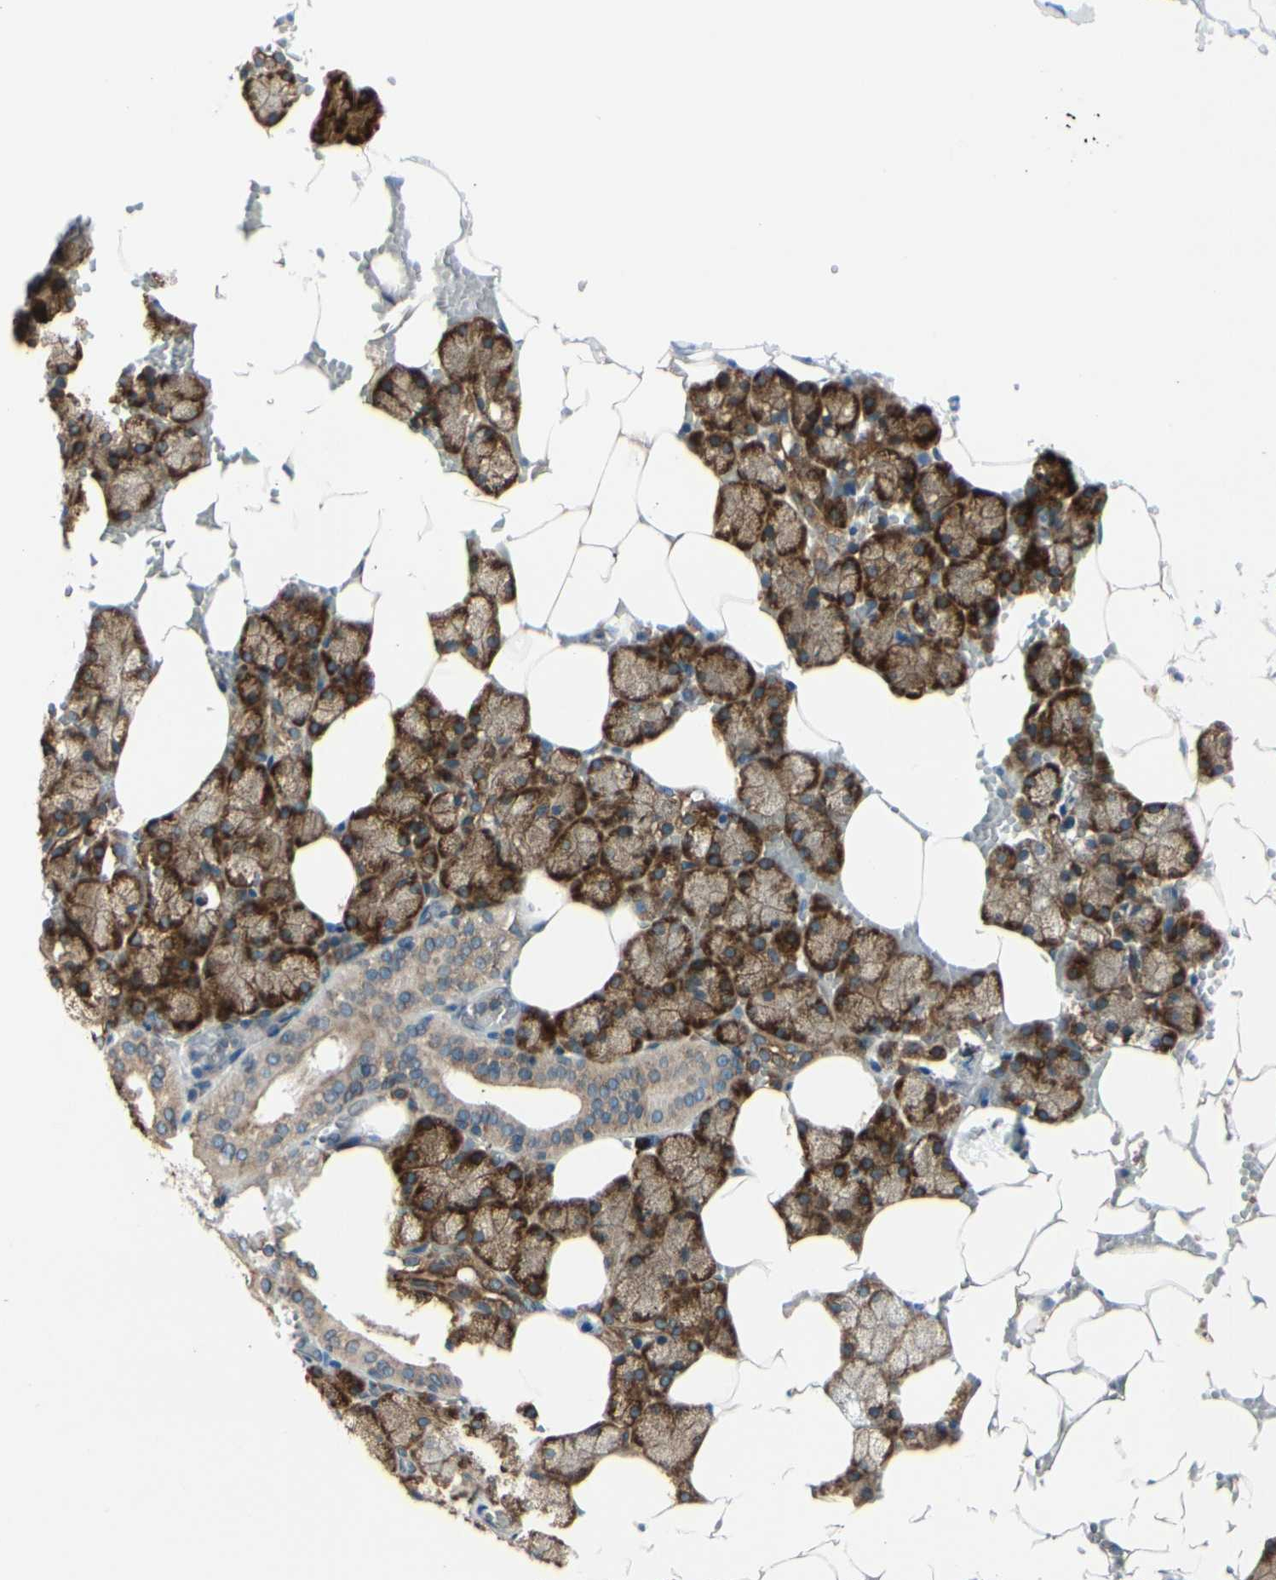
{"staining": {"intensity": "strong", "quantity": ">75%", "location": "cytoplasmic/membranous"}, "tissue": "salivary gland", "cell_type": "Glandular cells", "image_type": "normal", "snomed": [{"axis": "morphology", "description": "Normal tissue, NOS"}, {"axis": "topography", "description": "Salivary gland"}], "caption": "Protein staining demonstrates strong cytoplasmic/membranous expression in approximately >75% of glandular cells in unremarkable salivary gland.", "gene": "CLCC1", "patient": {"sex": "male", "age": 62}}